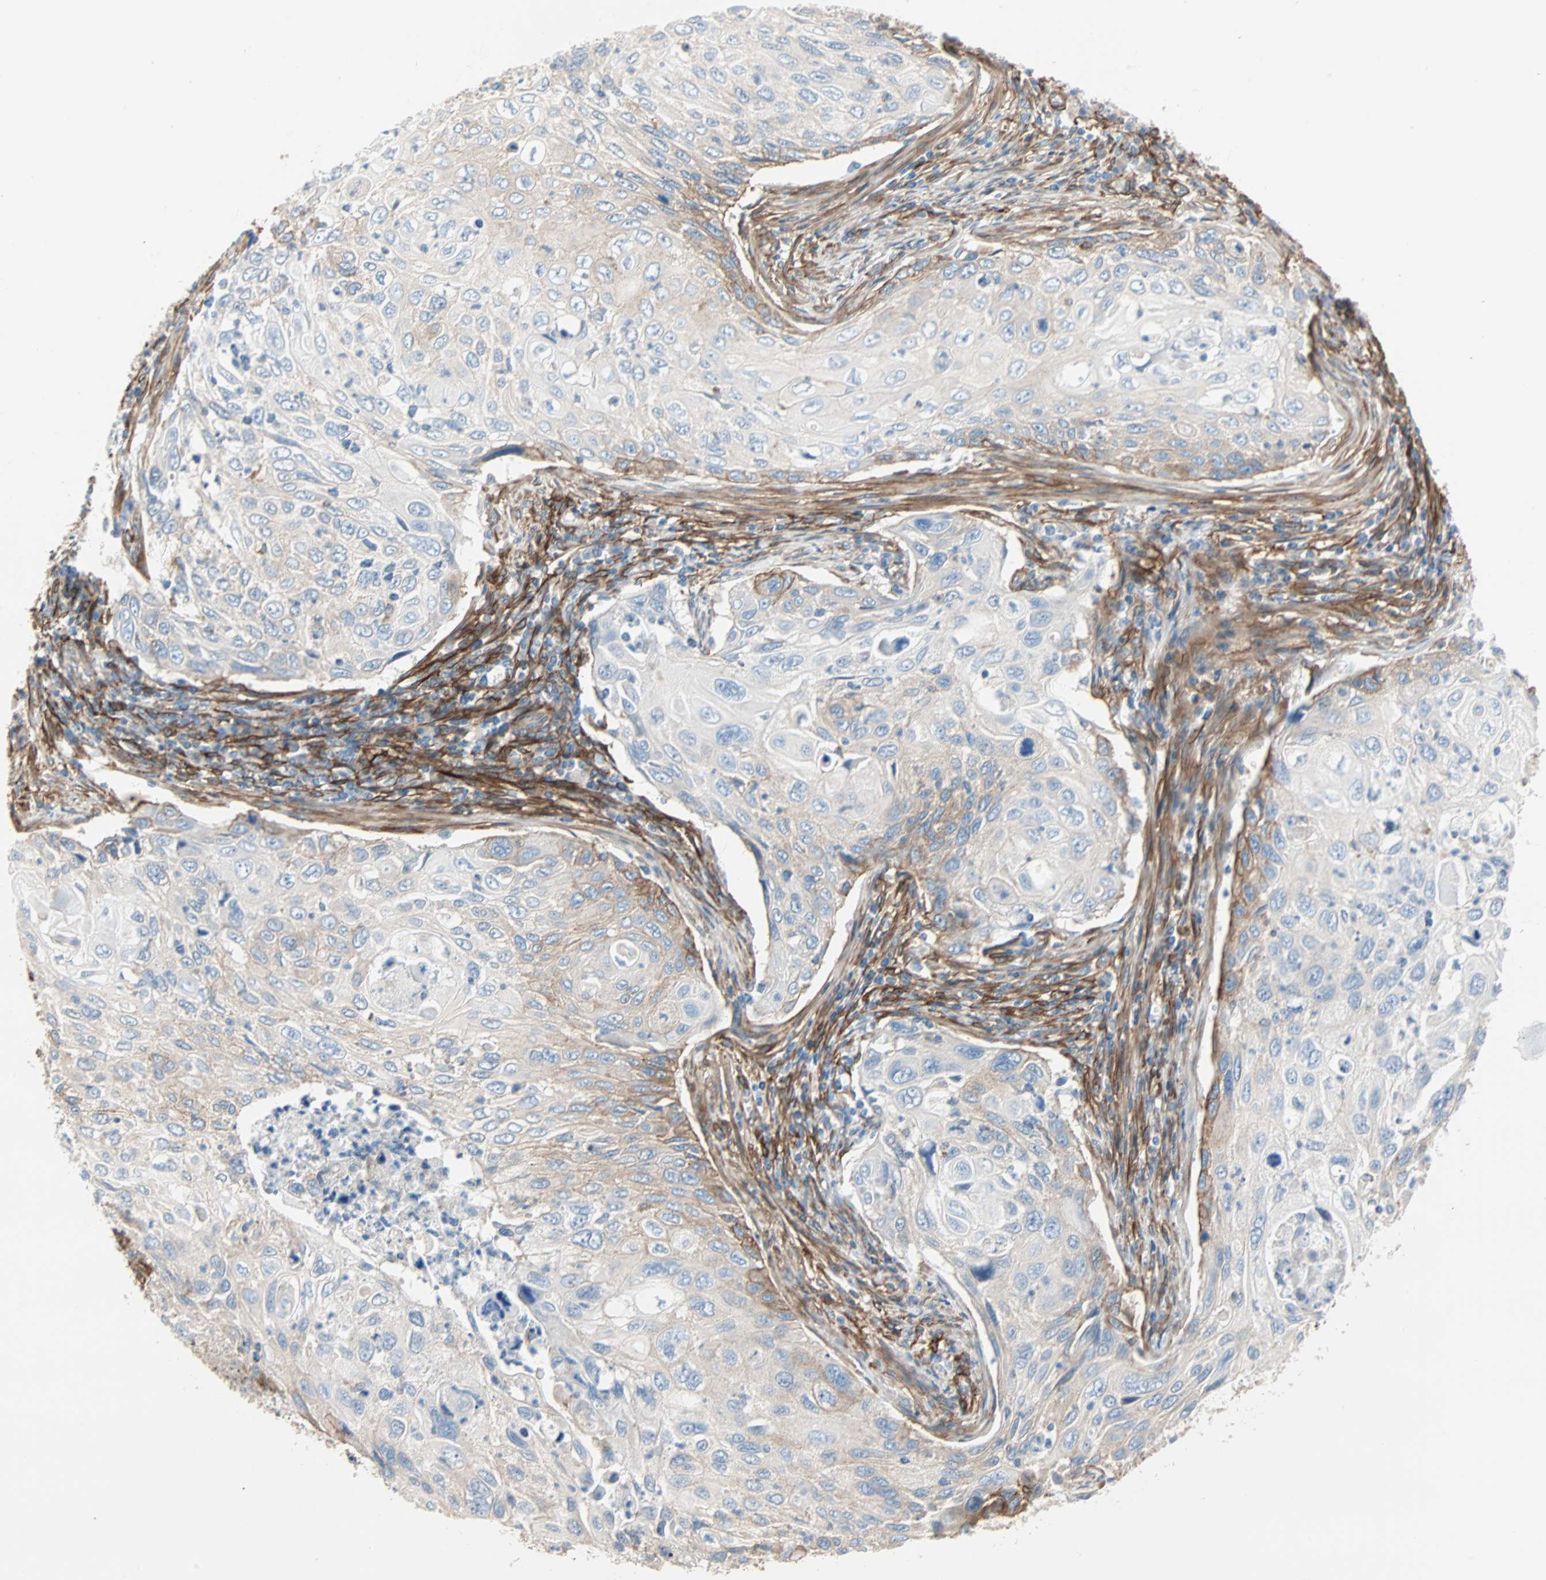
{"staining": {"intensity": "moderate", "quantity": "<25%", "location": "cytoplasmic/membranous"}, "tissue": "cervical cancer", "cell_type": "Tumor cells", "image_type": "cancer", "snomed": [{"axis": "morphology", "description": "Squamous cell carcinoma, NOS"}, {"axis": "topography", "description": "Cervix"}], "caption": "Brown immunohistochemical staining in human cervical squamous cell carcinoma reveals moderate cytoplasmic/membranous expression in about <25% of tumor cells.", "gene": "EPB41L2", "patient": {"sex": "female", "age": 70}}